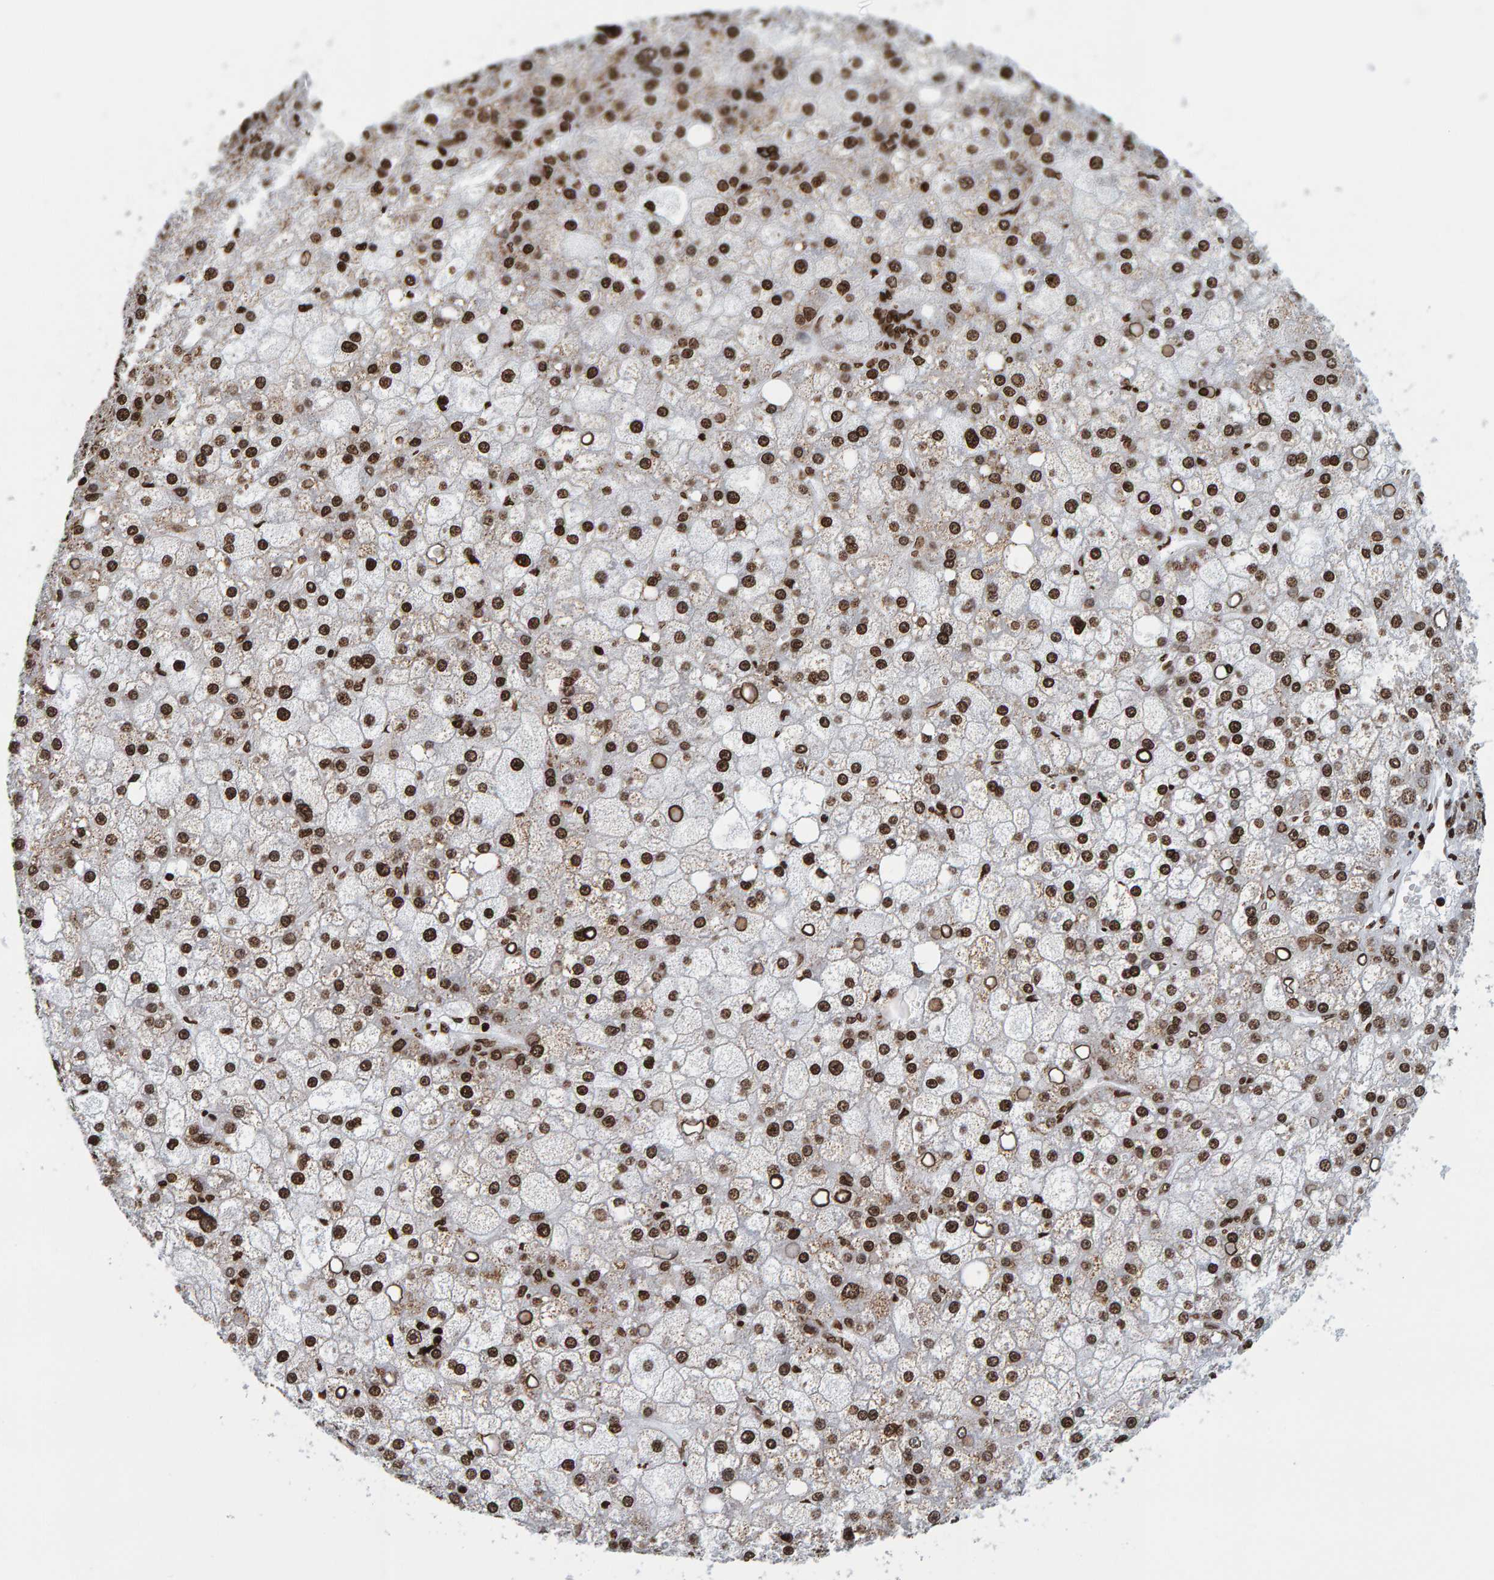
{"staining": {"intensity": "strong", "quantity": ">75%", "location": "nuclear"}, "tissue": "liver cancer", "cell_type": "Tumor cells", "image_type": "cancer", "snomed": [{"axis": "morphology", "description": "Carcinoma, Hepatocellular, NOS"}, {"axis": "topography", "description": "Liver"}], "caption": "Hepatocellular carcinoma (liver) stained with a protein marker reveals strong staining in tumor cells.", "gene": "BRF2", "patient": {"sex": "male", "age": 67}}